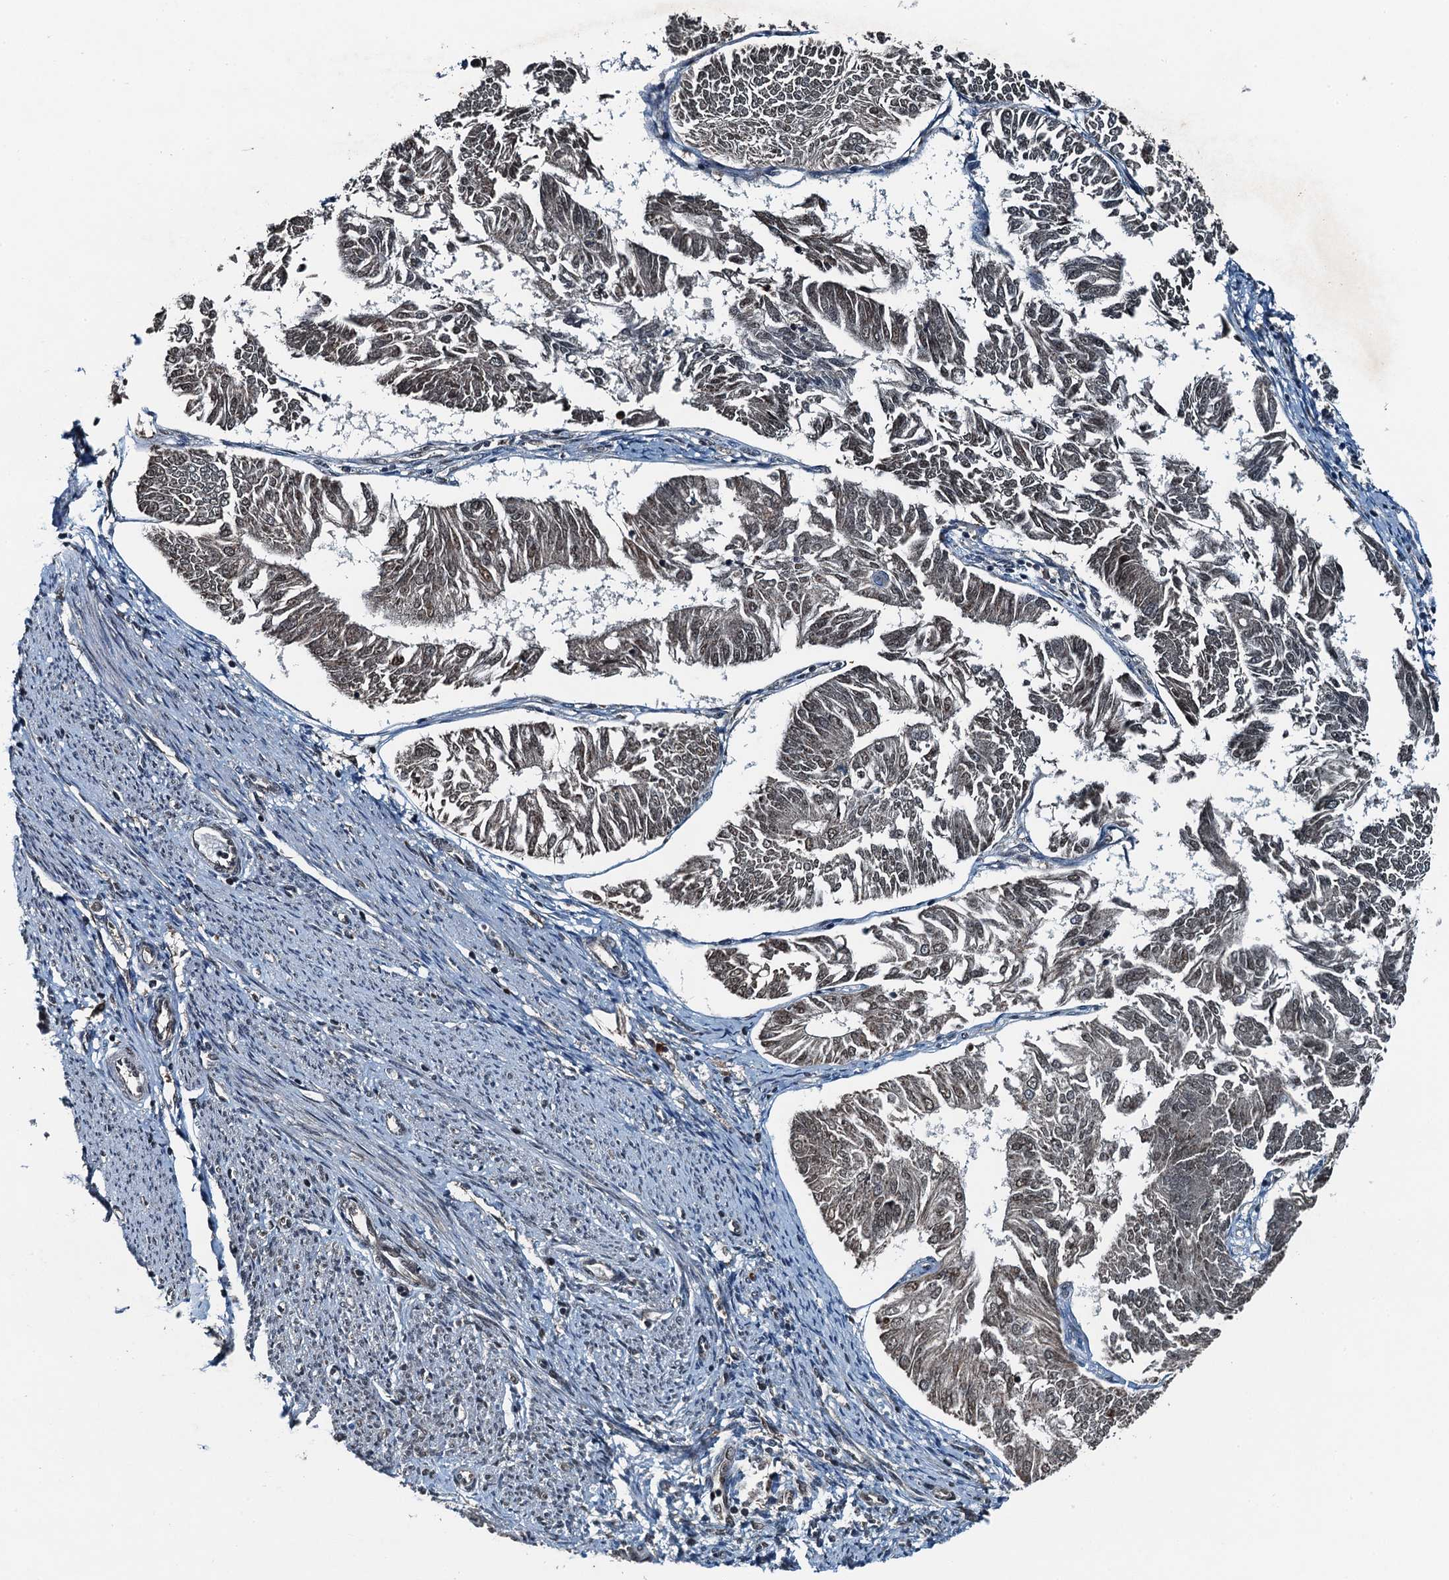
{"staining": {"intensity": "weak", "quantity": "<25%", "location": "nuclear"}, "tissue": "endometrial cancer", "cell_type": "Tumor cells", "image_type": "cancer", "snomed": [{"axis": "morphology", "description": "Adenocarcinoma, NOS"}, {"axis": "topography", "description": "Endometrium"}], "caption": "Immunohistochemistry (IHC) image of adenocarcinoma (endometrial) stained for a protein (brown), which exhibits no expression in tumor cells.", "gene": "UBXN6", "patient": {"sex": "female", "age": 58}}